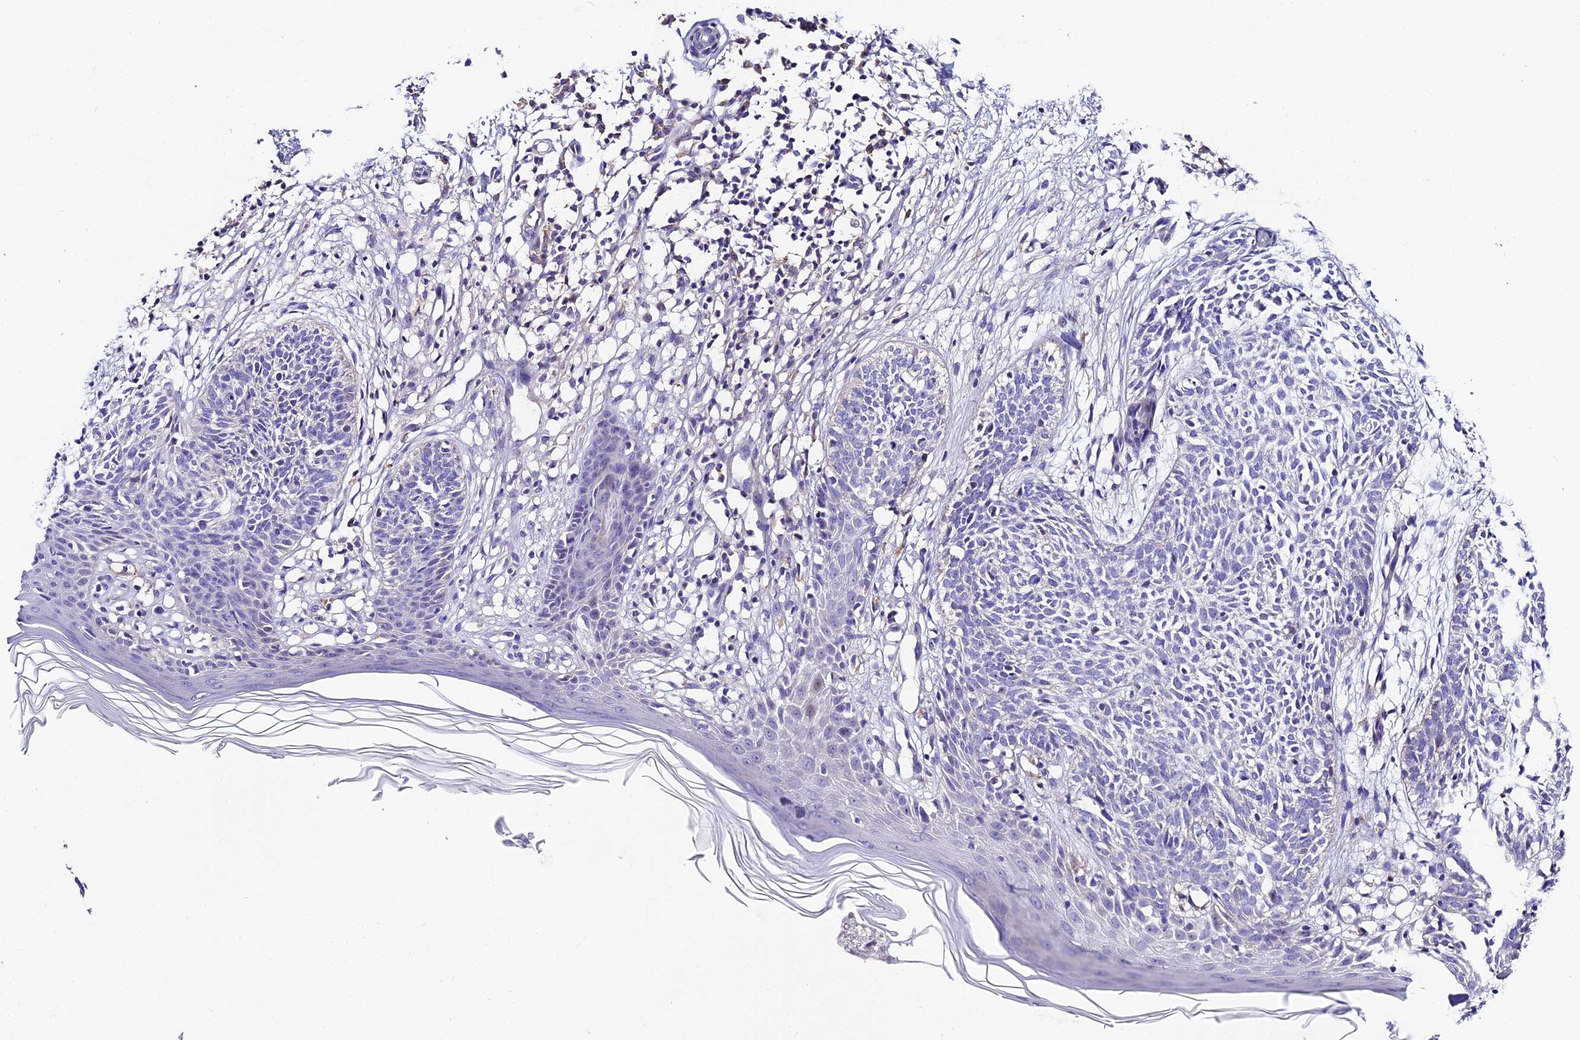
{"staining": {"intensity": "negative", "quantity": "none", "location": "none"}, "tissue": "skin cancer", "cell_type": "Tumor cells", "image_type": "cancer", "snomed": [{"axis": "morphology", "description": "Basal cell carcinoma"}, {"axis": "topography", "description": "Skin"}], "caption": "IHC of human skin cancer (basal cell carcinoma) reveals no expression in tumor cells. The staining is performed using DAB (3,3'-diaminobenzidine) brown chromogen with nuclei counter-stained in using hematoxylin.", "gene": "DUSP29", "patient": {"sex": "female", "age": 66}}